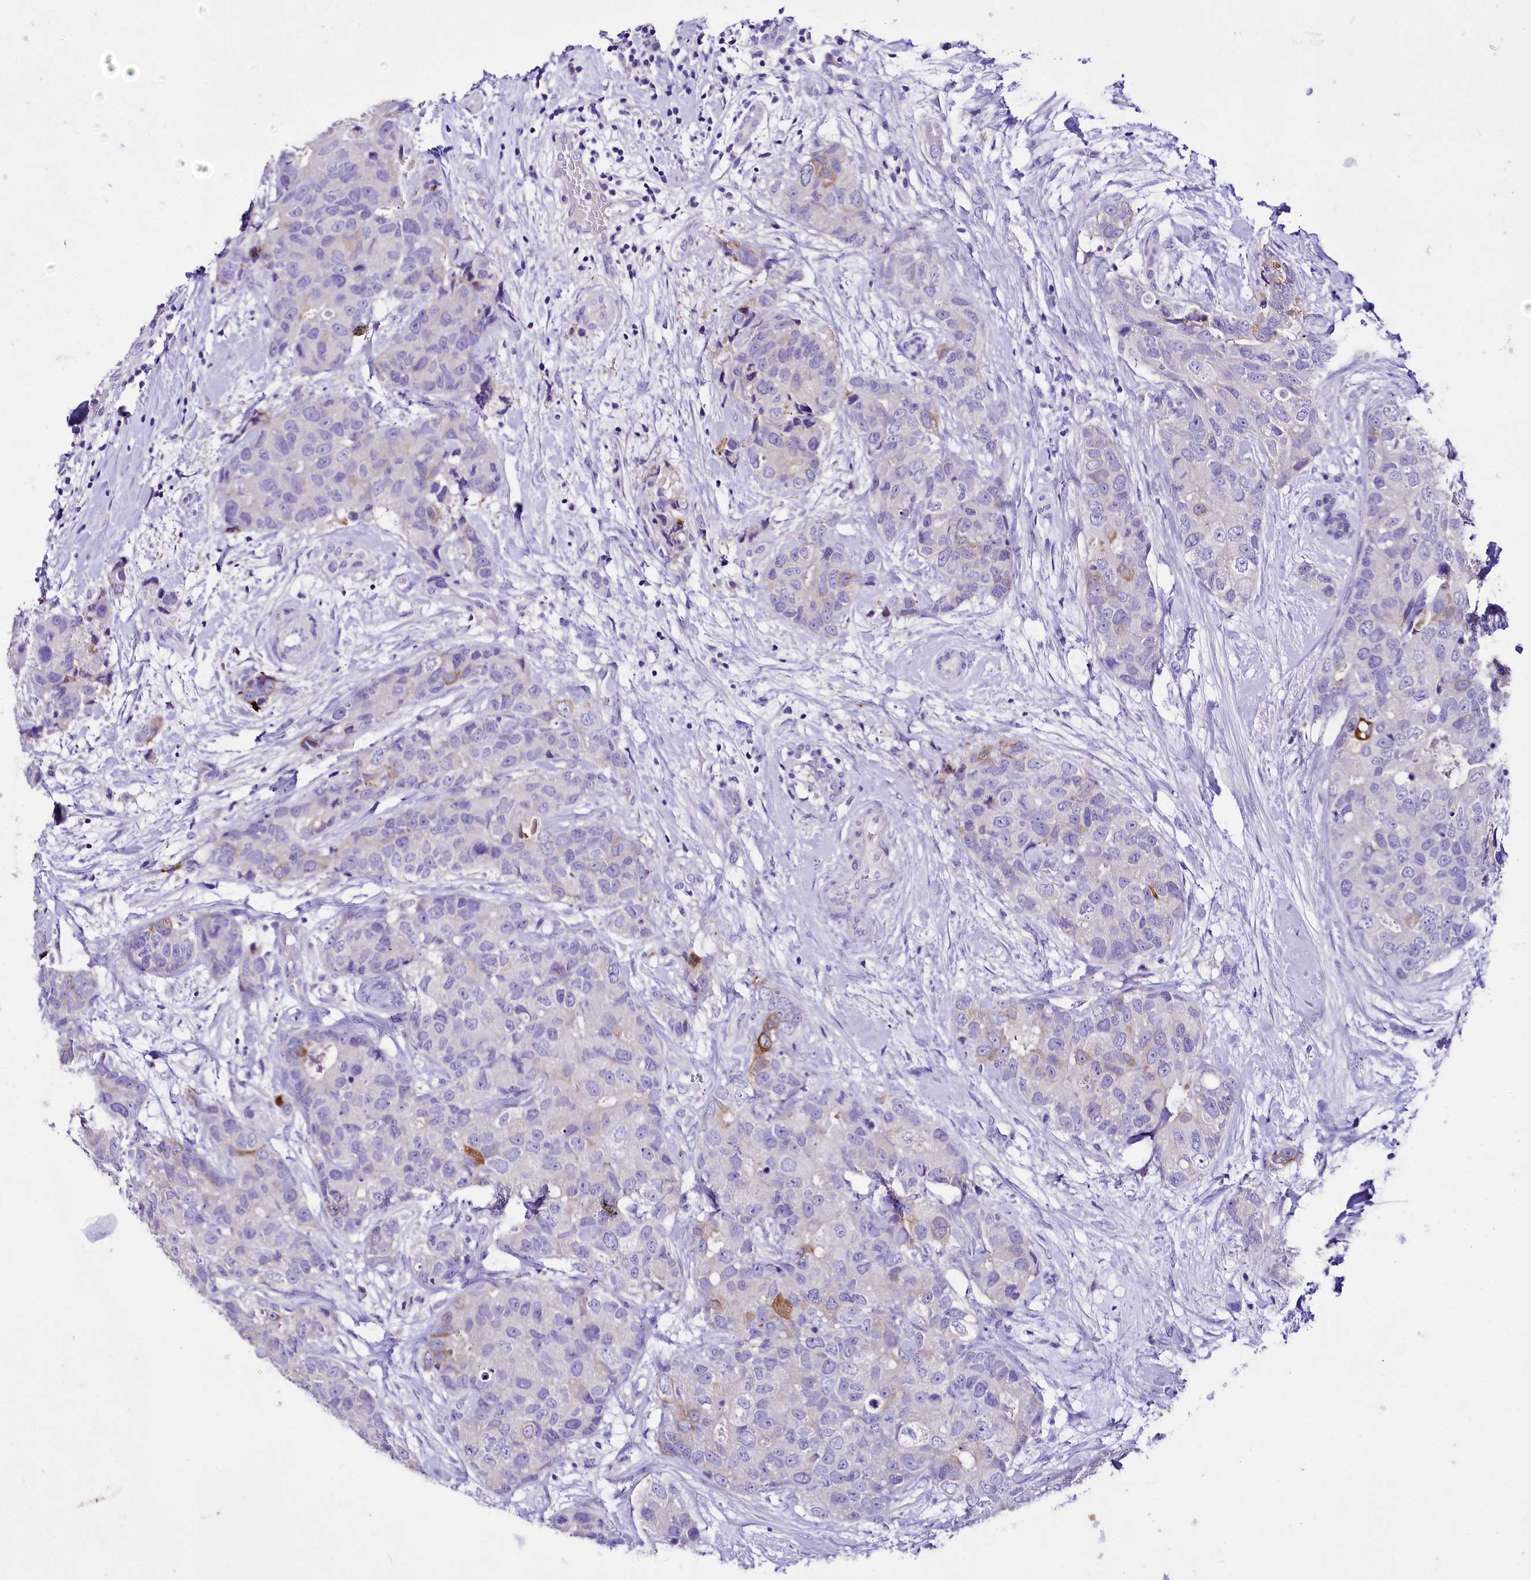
{"staining": {"intensity": "moderate", "quantity": "<25%", "location": "cytoplasmic/membranous"}, "tissue": "breast cancer", "cell_type": "Tumor cells", "image_type": "cancer", "snomed": [{"axis": "morphology", "description": "Duct carcinoma"}, {"axis": "topography", "description": "Breast"}], "caption": "This image shows immunohistochemistry (IHC) staining of breast cancer, with low moderate cytoplasmic/membranous staining in approximately <25% of tumor cells.", "gene": "A2ML1", "patient": {"sex": "female", "age": 62}}